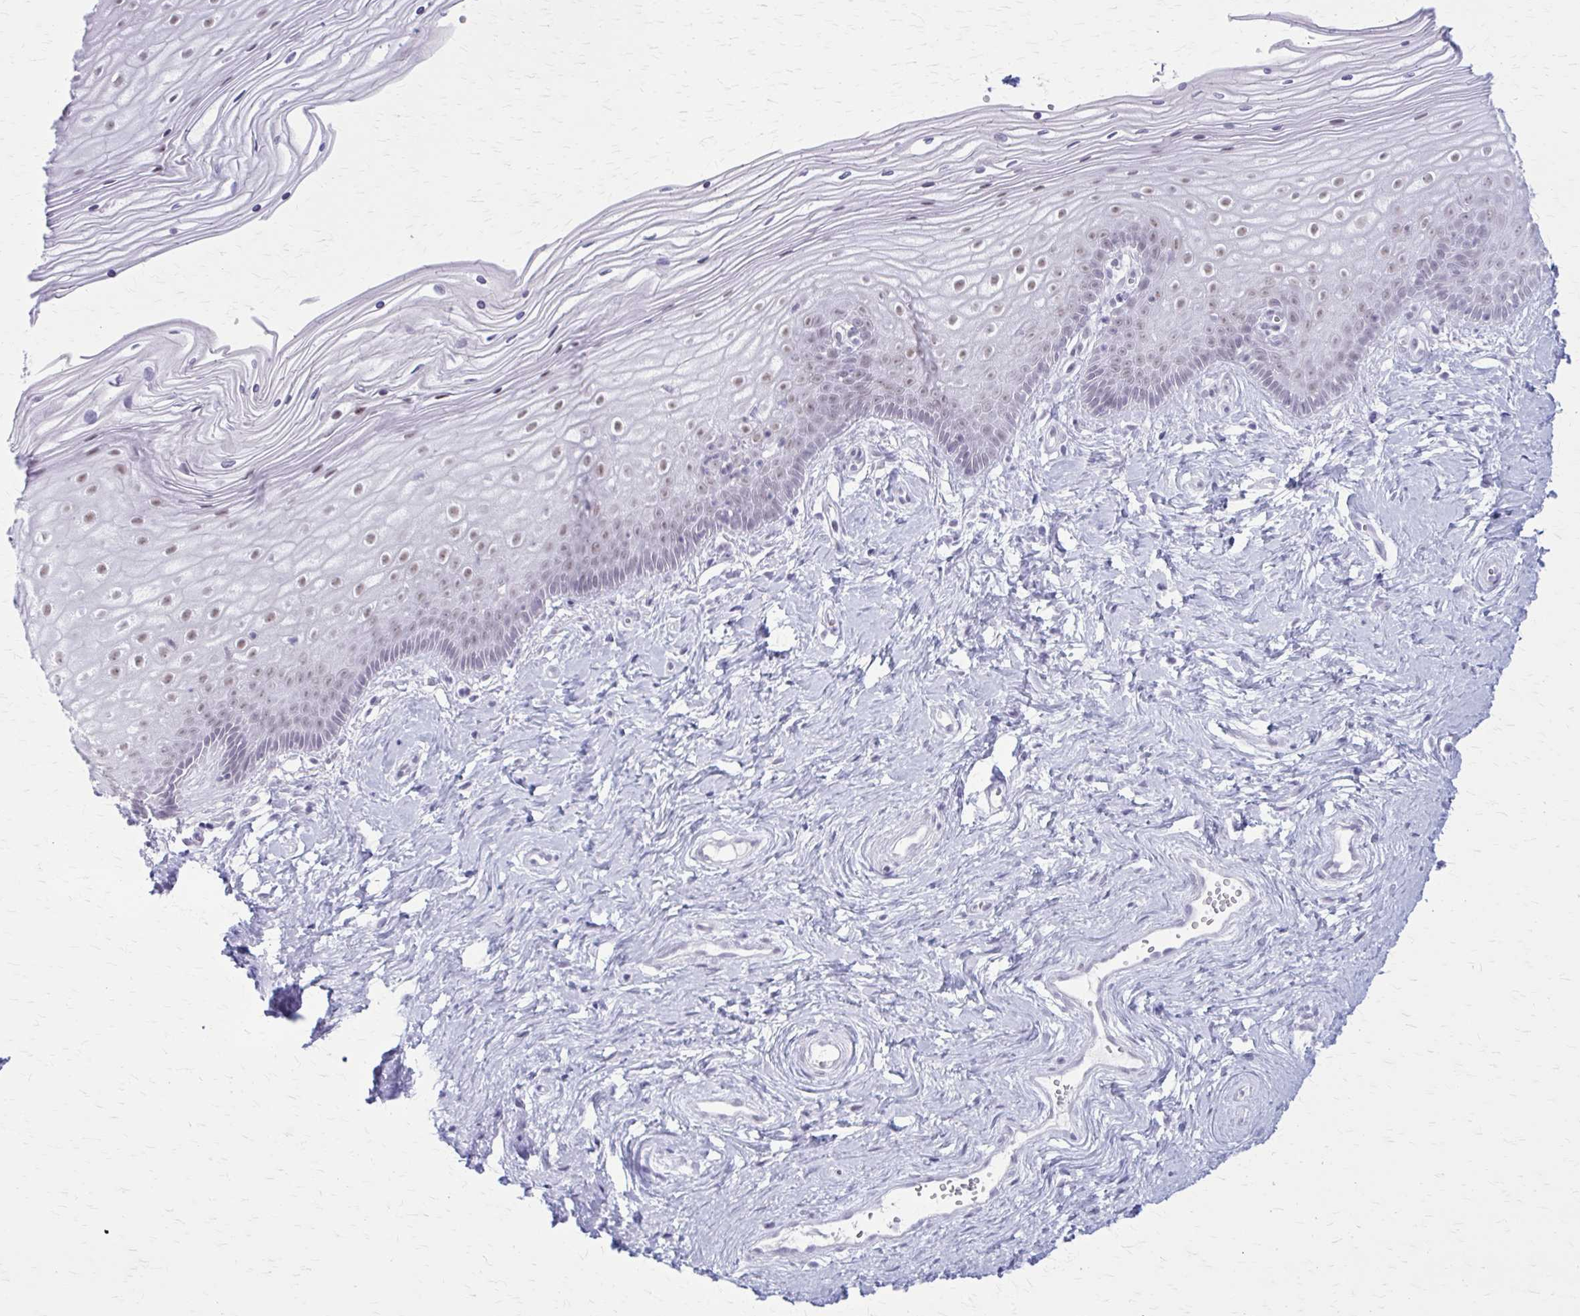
{"staining": {"intensity": "negative", "quantity": "none", "location": "none"}, "tissue": "vagina", "cell_type": "Squamous epithelial cells", "image_type": "normal", "snomed": [{"axis": "morphology", "description": "Normal tissue, NOS"}, {"axis": "topography", "description": "Vagina"}], "caption": "The immunohistochemistry (IHC) histopathology image has no significant staining in squamous epithelial cells of vagina.", "gene": "GAD1", "patient": {"sex": "female", "age": 38}}